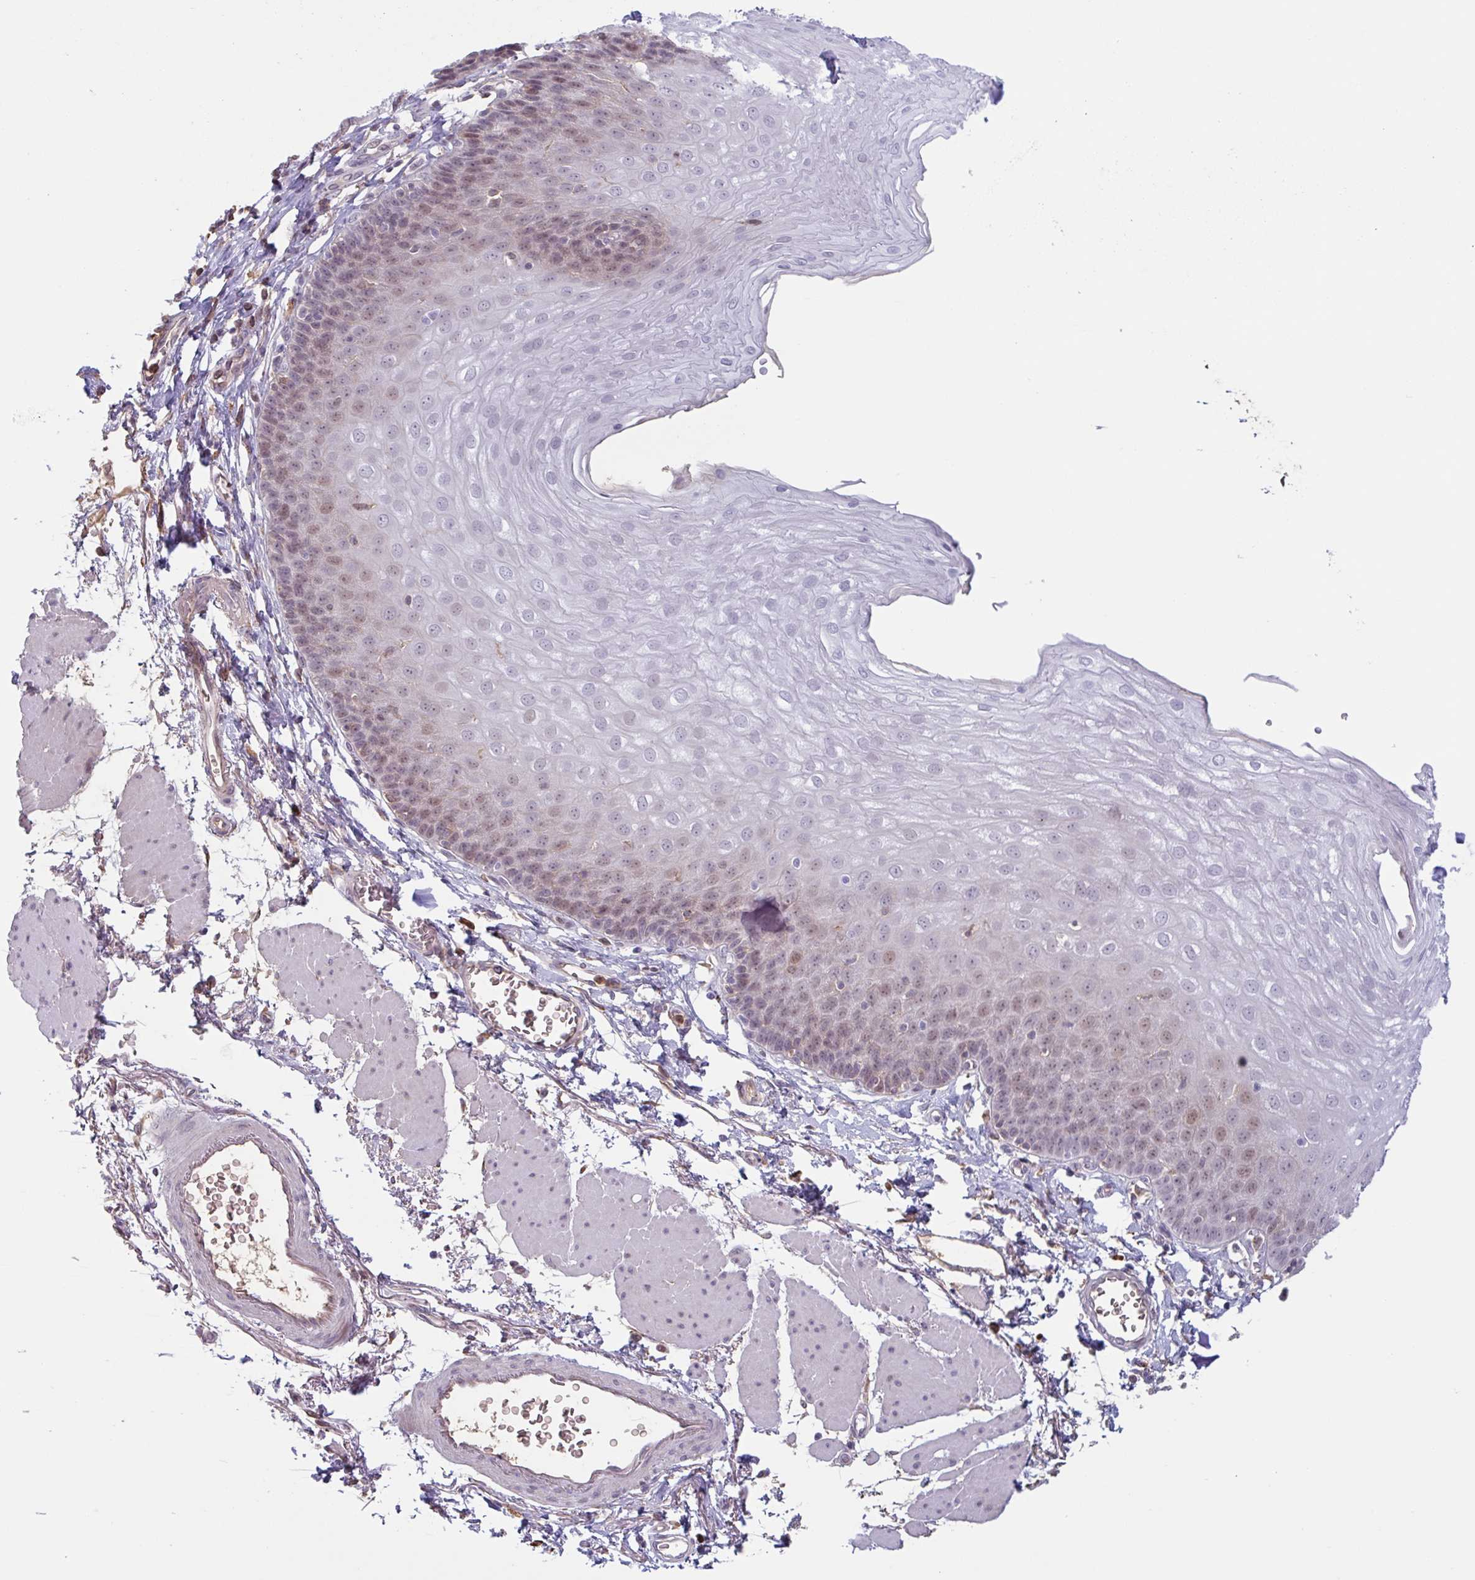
{"staining": {"intensity": "weak", "quantity": "25%-75%", "location": "nuclear"}, "tissue": "esophagus", "cell_type": "Squamous epithelial cells", "image_type": "normal", "snomed": [{"axis": "morphology", "description": "Normal tissue, NOS"}, {"axis": "topography", "description": "Esophagus"}], "caption": "High-power microscopy captured an IHC image of normal esophagus, revealing weak nuclear staining in about 25%-75% of squamous epithelial cells.", "gene": "TAF1D", "patient": {"sex": "female", "age": 81}}